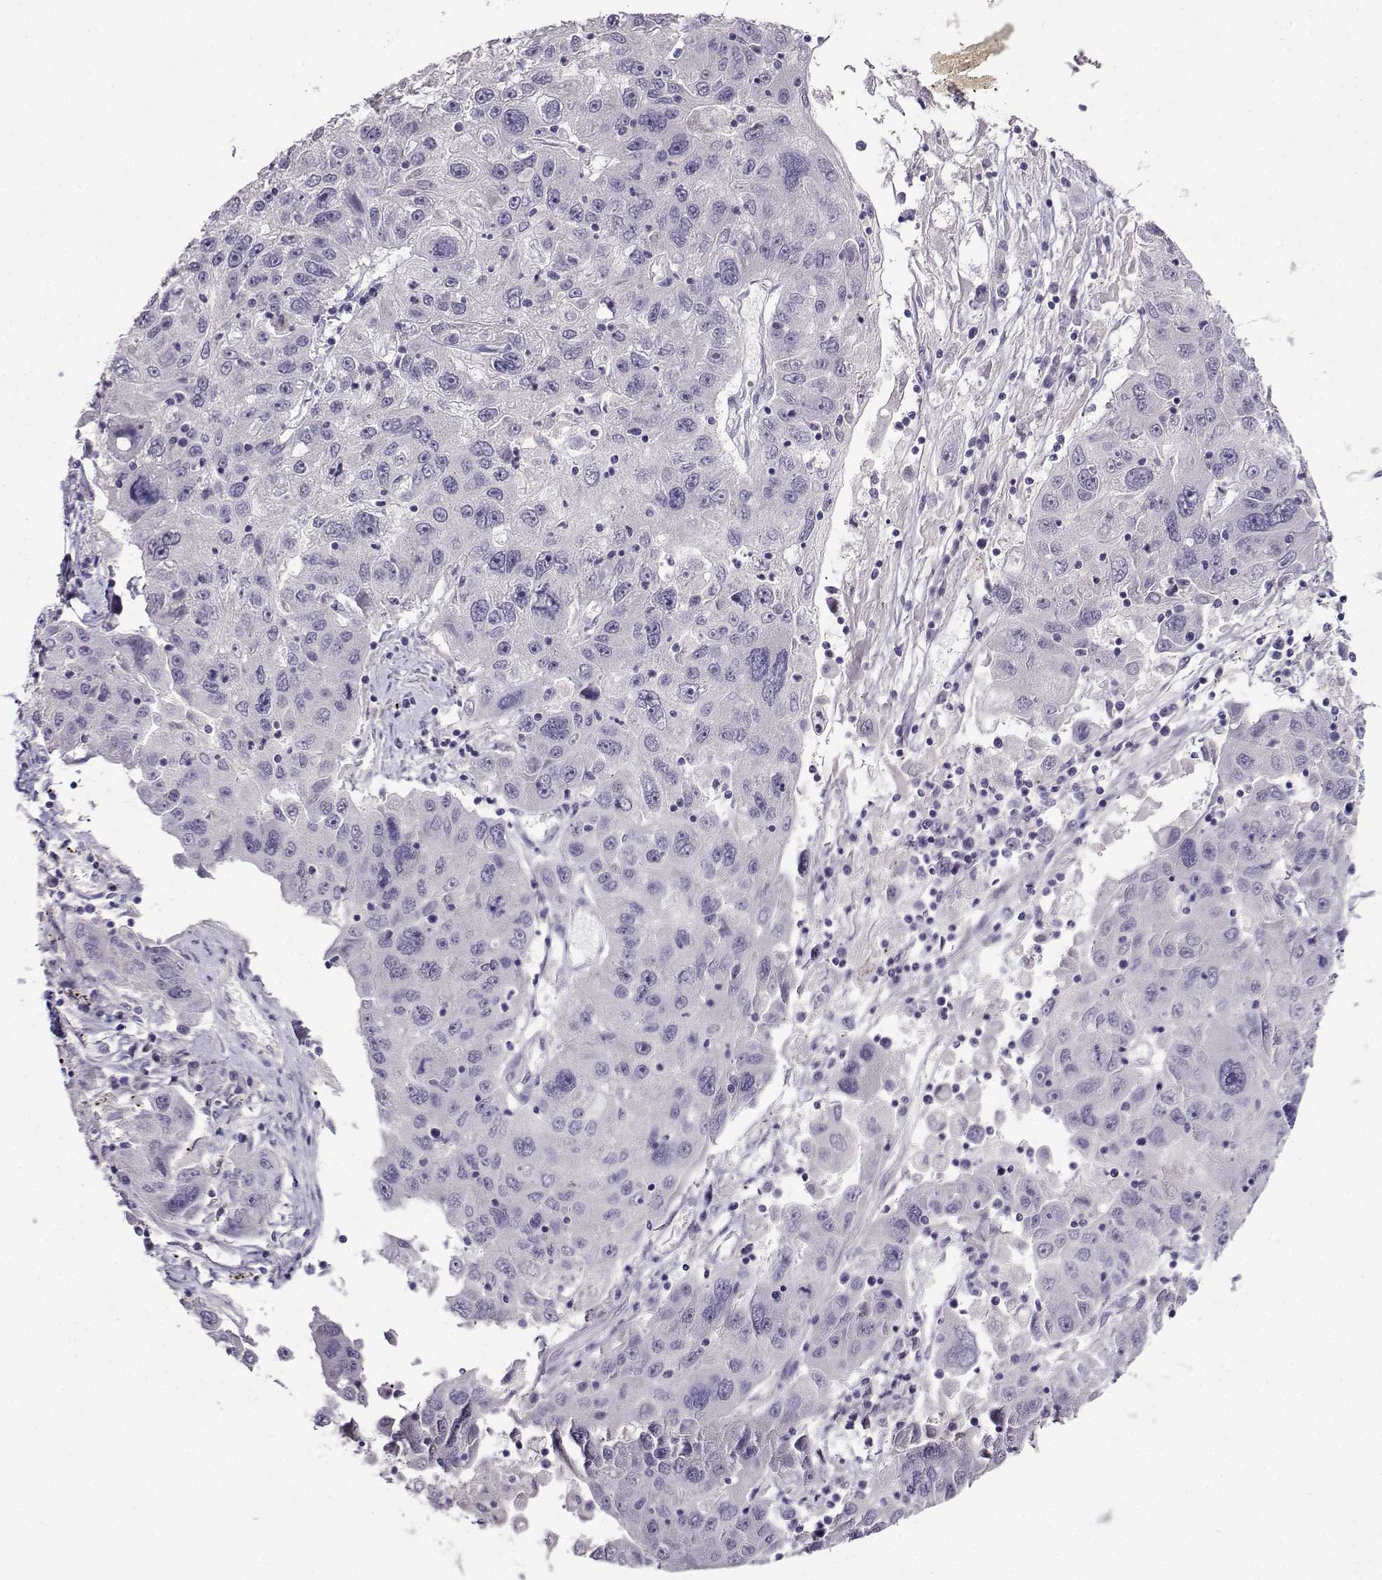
{"staining": {"intensity": "negative", "quantity": "none", "location": "none"}, "tissue": "stomach cancer", "cell_type": "Tumor cells", "image_type": "cancer", "snomed": [{"axis": "morphology", "description": "Adenocarcinoma, NOS"}, {"axis": "topography", "description": "Stomach"}], "caption": "Histopathology image shows no protein staining in tumor cells of adenocarcinoma (stomach) tissue.", "gene": "CRYBB1", "patient": {"sex": "male", "age": 56}}